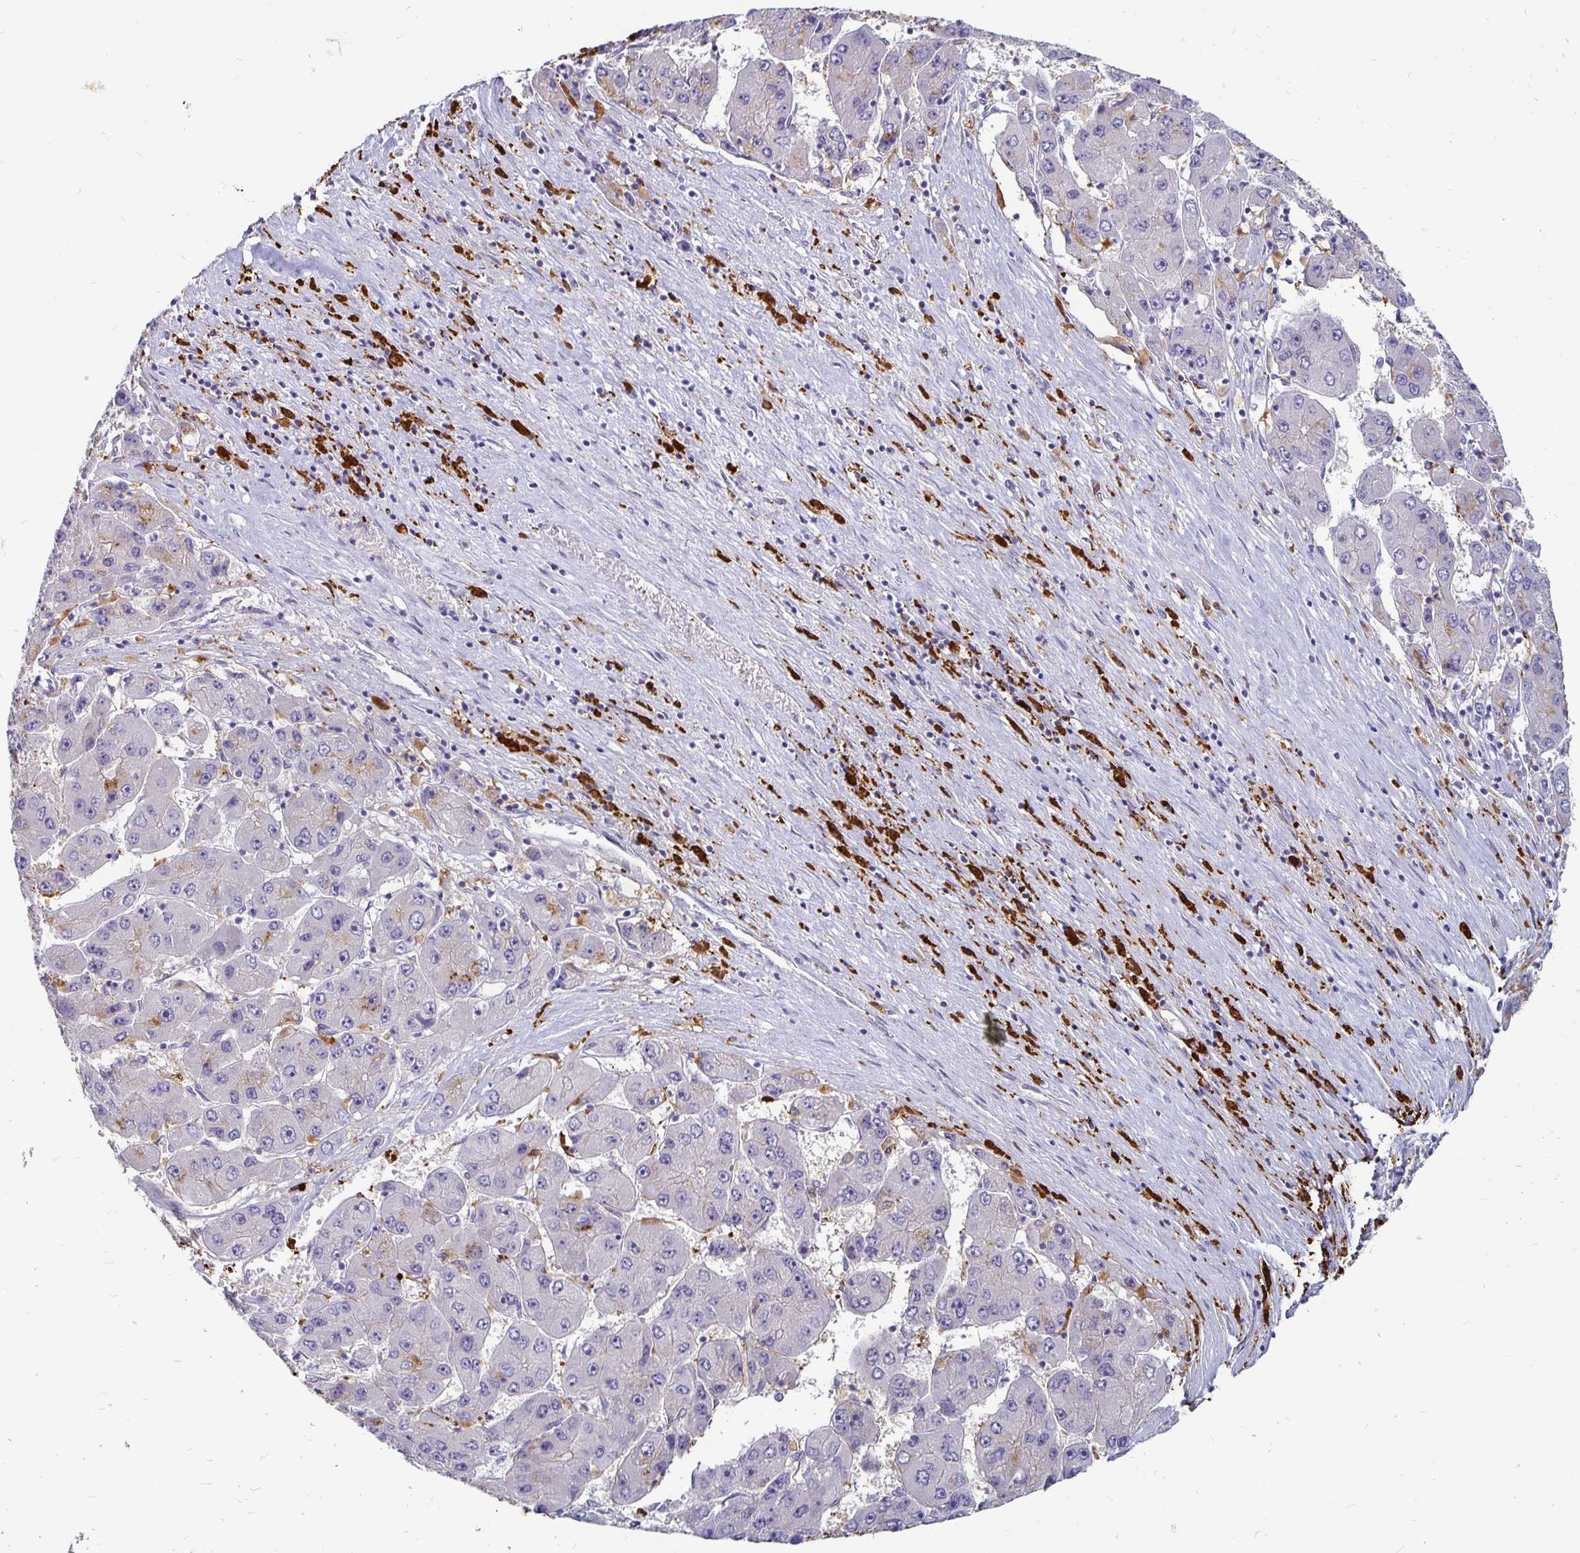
{"staining": {"intensity": "negative", "quantity": "none", "location": "none"}, "tissue": "liver cancer", "cell_type": "Tumor cells", "image_type": "cancer", "snomed": [{"axis": "morphology", "description": "Carcinoma, Hepatocellular, NOS"}, {"axis": "topography", "description": "Liver"}], "caption": "Liver cancer was stained to show a protein in brown. There is no significant staining in tumor cells.", "gene": "CCDC85A", "patient": {"sex": "female", "age": 61}}